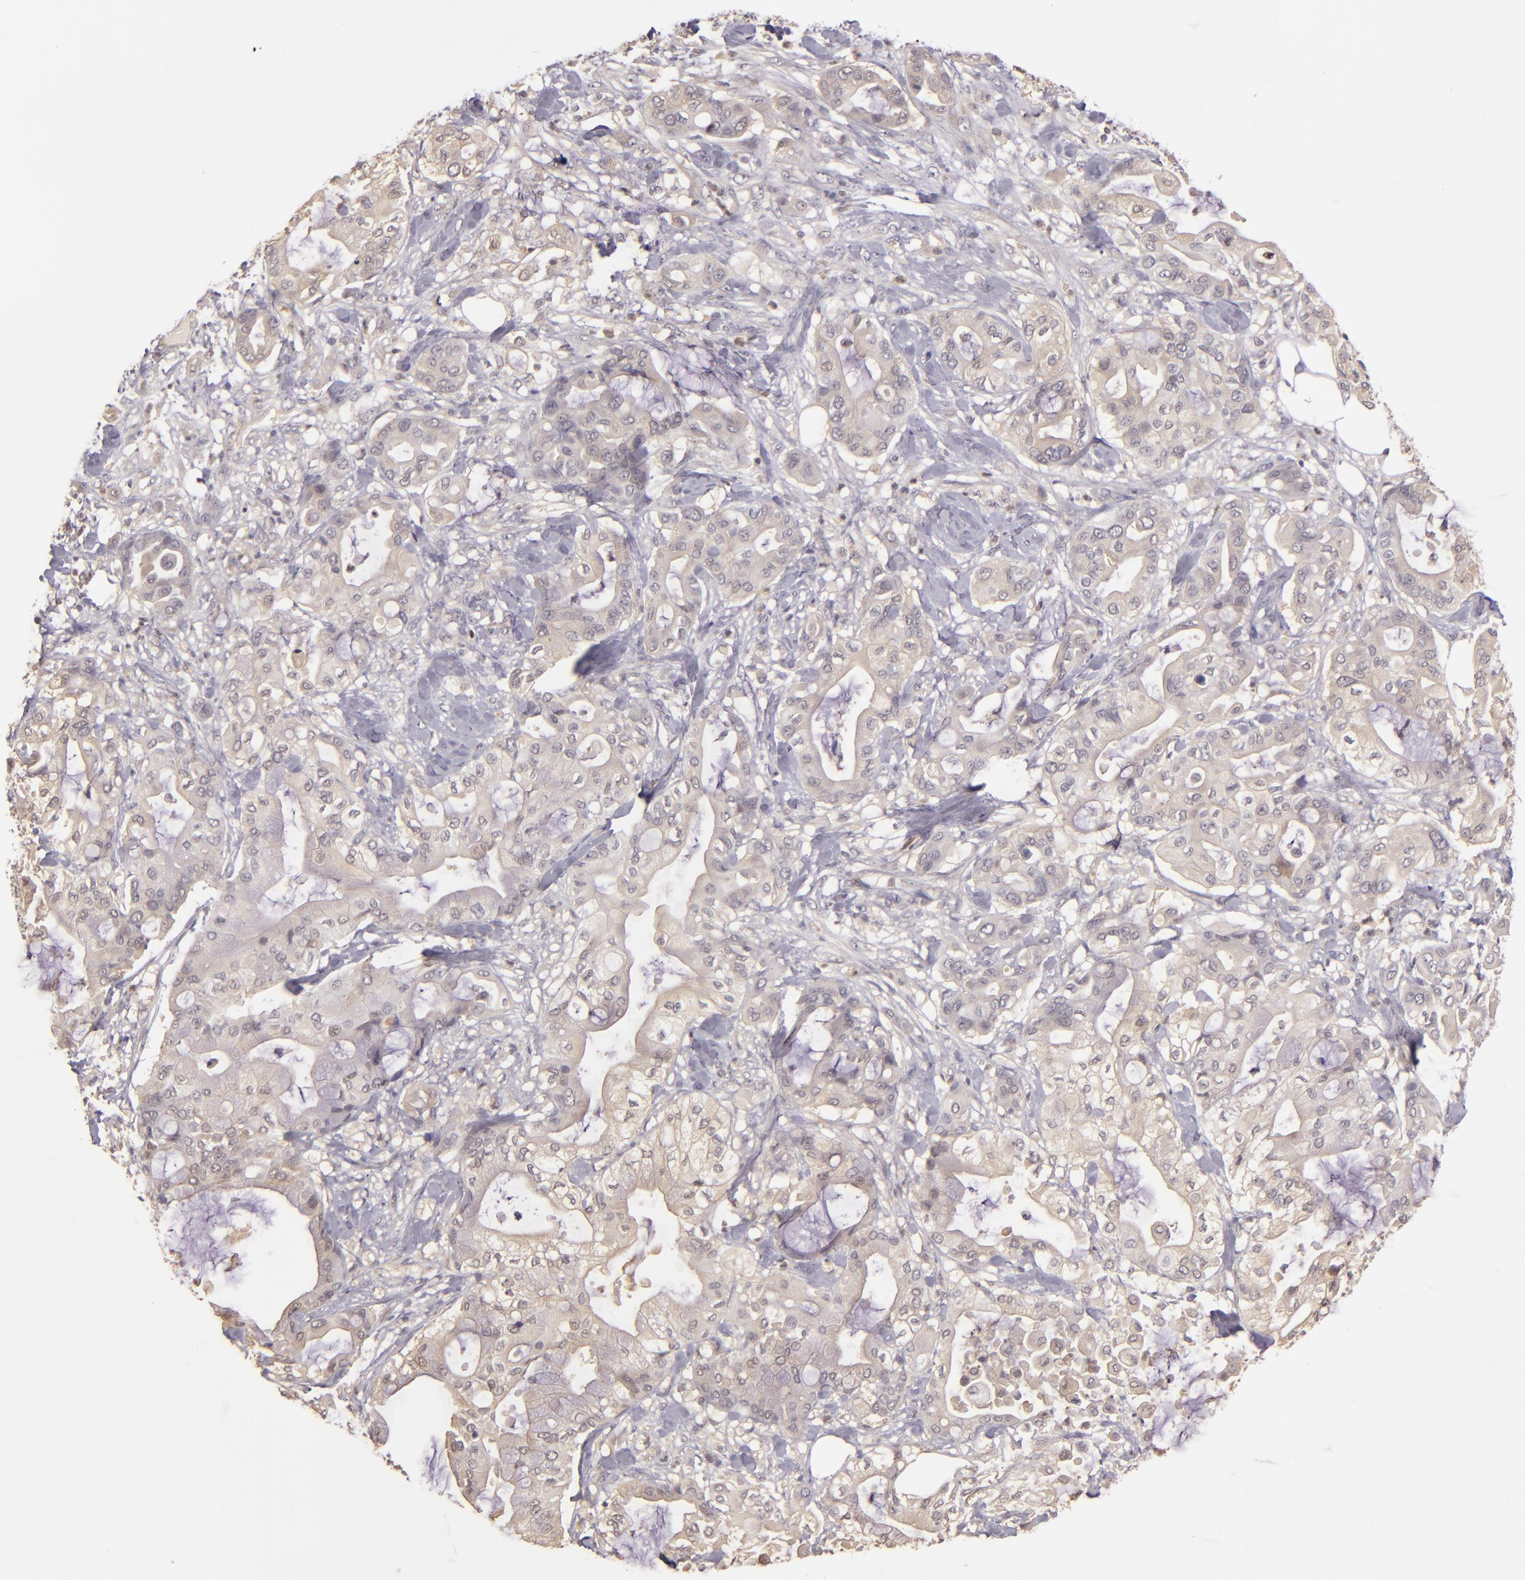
{"staining": {"intensity": "weak", "quantity": ">75%", "location": "cytoplasmic/membranous"}, "tissue": "pancreatic cancer", "cell_type": "Tumor cells", "image_type": "cancer", "snomed": [{"axis": "morphology", "description": "Adenocarcinoma, NOS"}, {"axis": "morphology", "description": "Adenocarcinoma, metastatic, NOS"}, {"axis": "topography", "description": "Lymph node"}, {"axis": "topography", "description": "Pancreas"}, {"axis": "topography", "description": "Duodenum"}], "caption": "Tumor cells display weak cytoplasmic/membranous positivity in approximately >75% of cells in pancreatic cancer (adenocarcinoma).", "gene": "LRG1", "patient": {"sex": "female", "age": 64}}